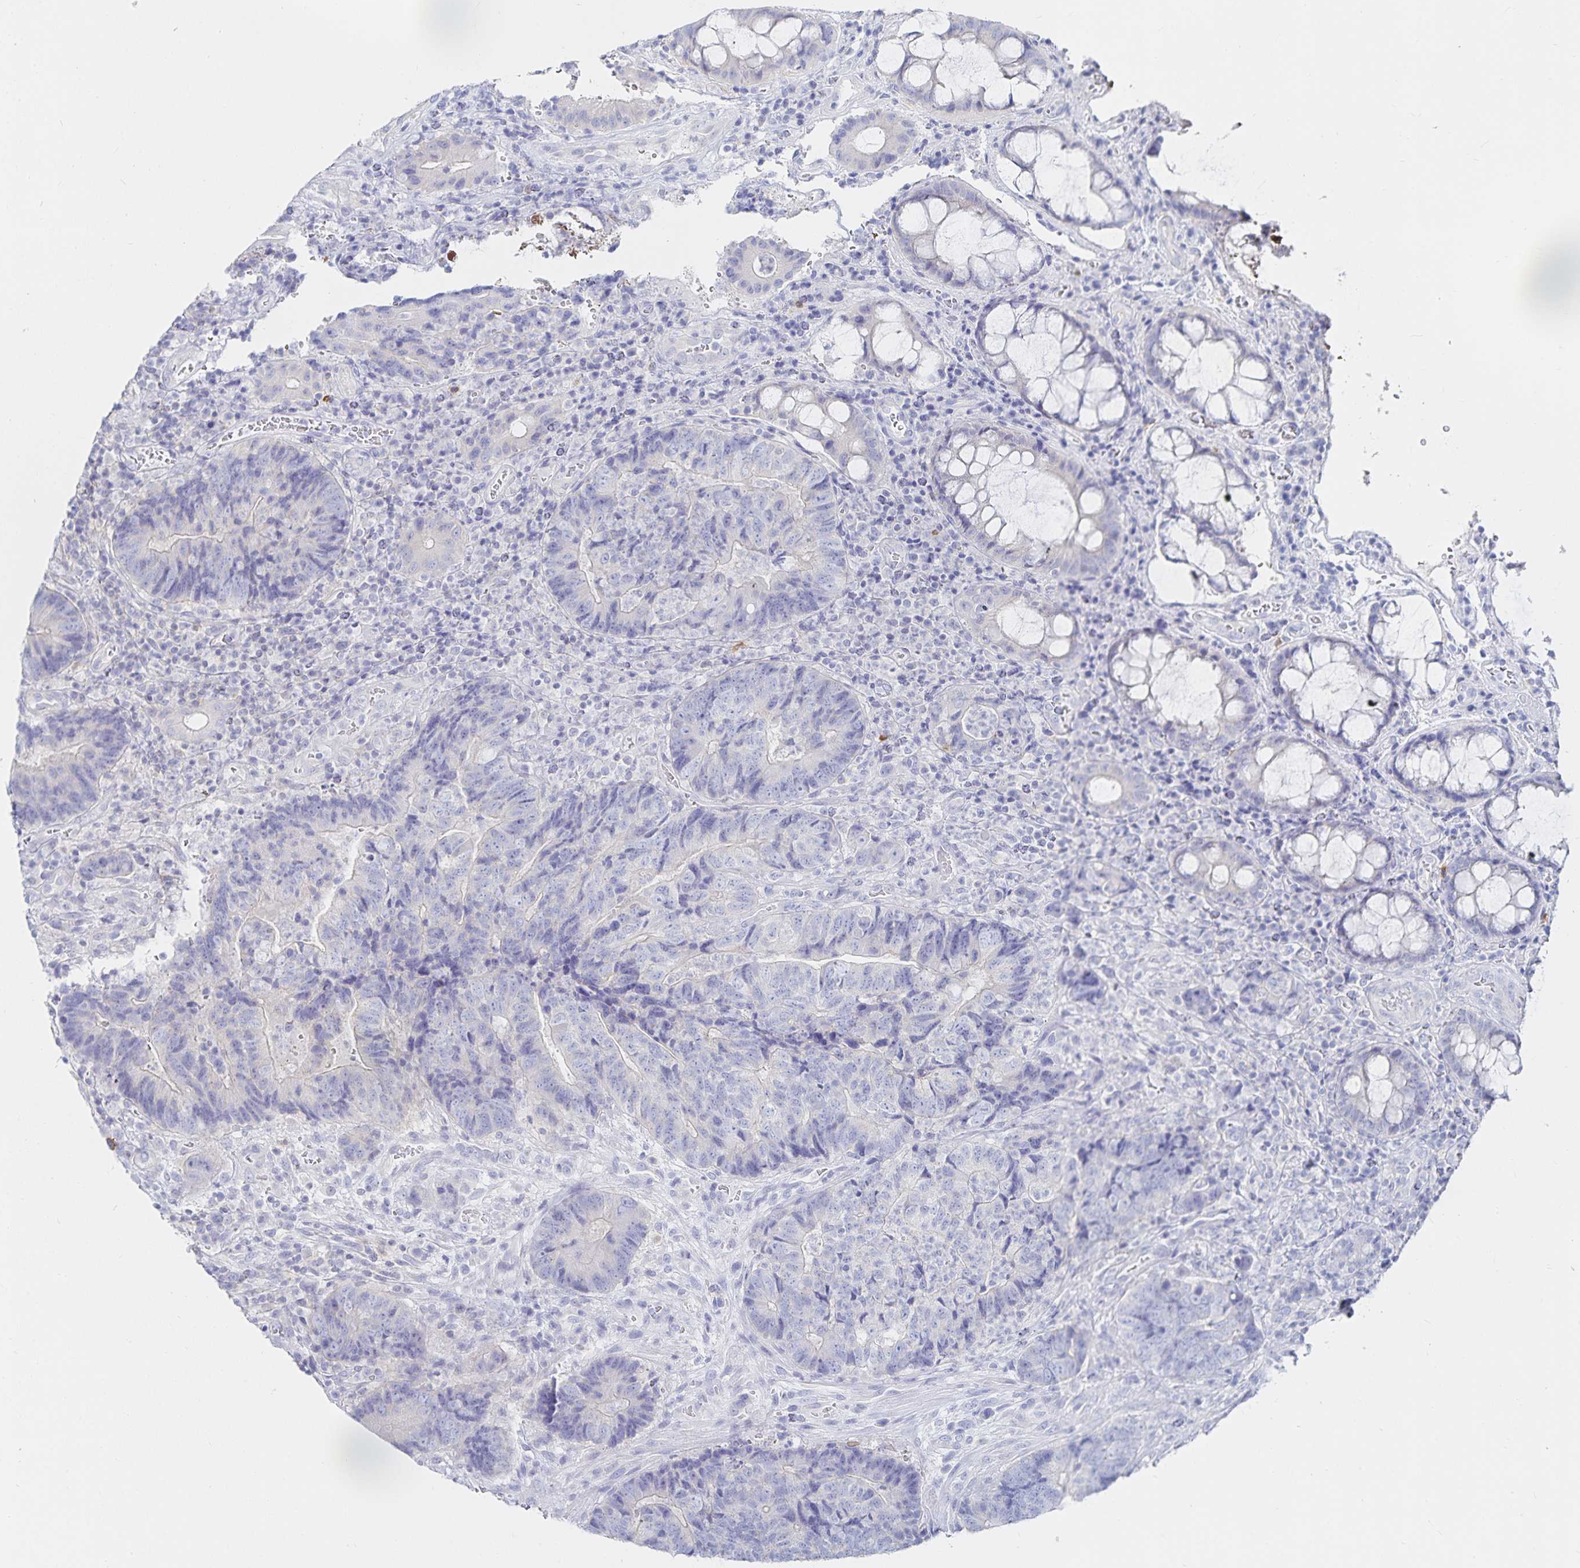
{"staining": {"intensity": "negative", "quantity": "none", "location": "none"}, "tissue": "colorectal cancer", "cell_type": "Tumor cells", "image_type": "cancer", "snomed": [{"axis": "morphology", "description": "Normal tissue, NOS"}, {"axis": "morphology", "description": "Adenocarcinoma, NOS"}, {"axis": "topography", "description": "Colon"}], "caption": "Tumor cells are negative for protein expression in human colorectal cancer. (DAB IHC visualized using brightfield microscopy, high magnification).", "gene": "TNIP1", "patient": {"sex": "female", "age": 48}}